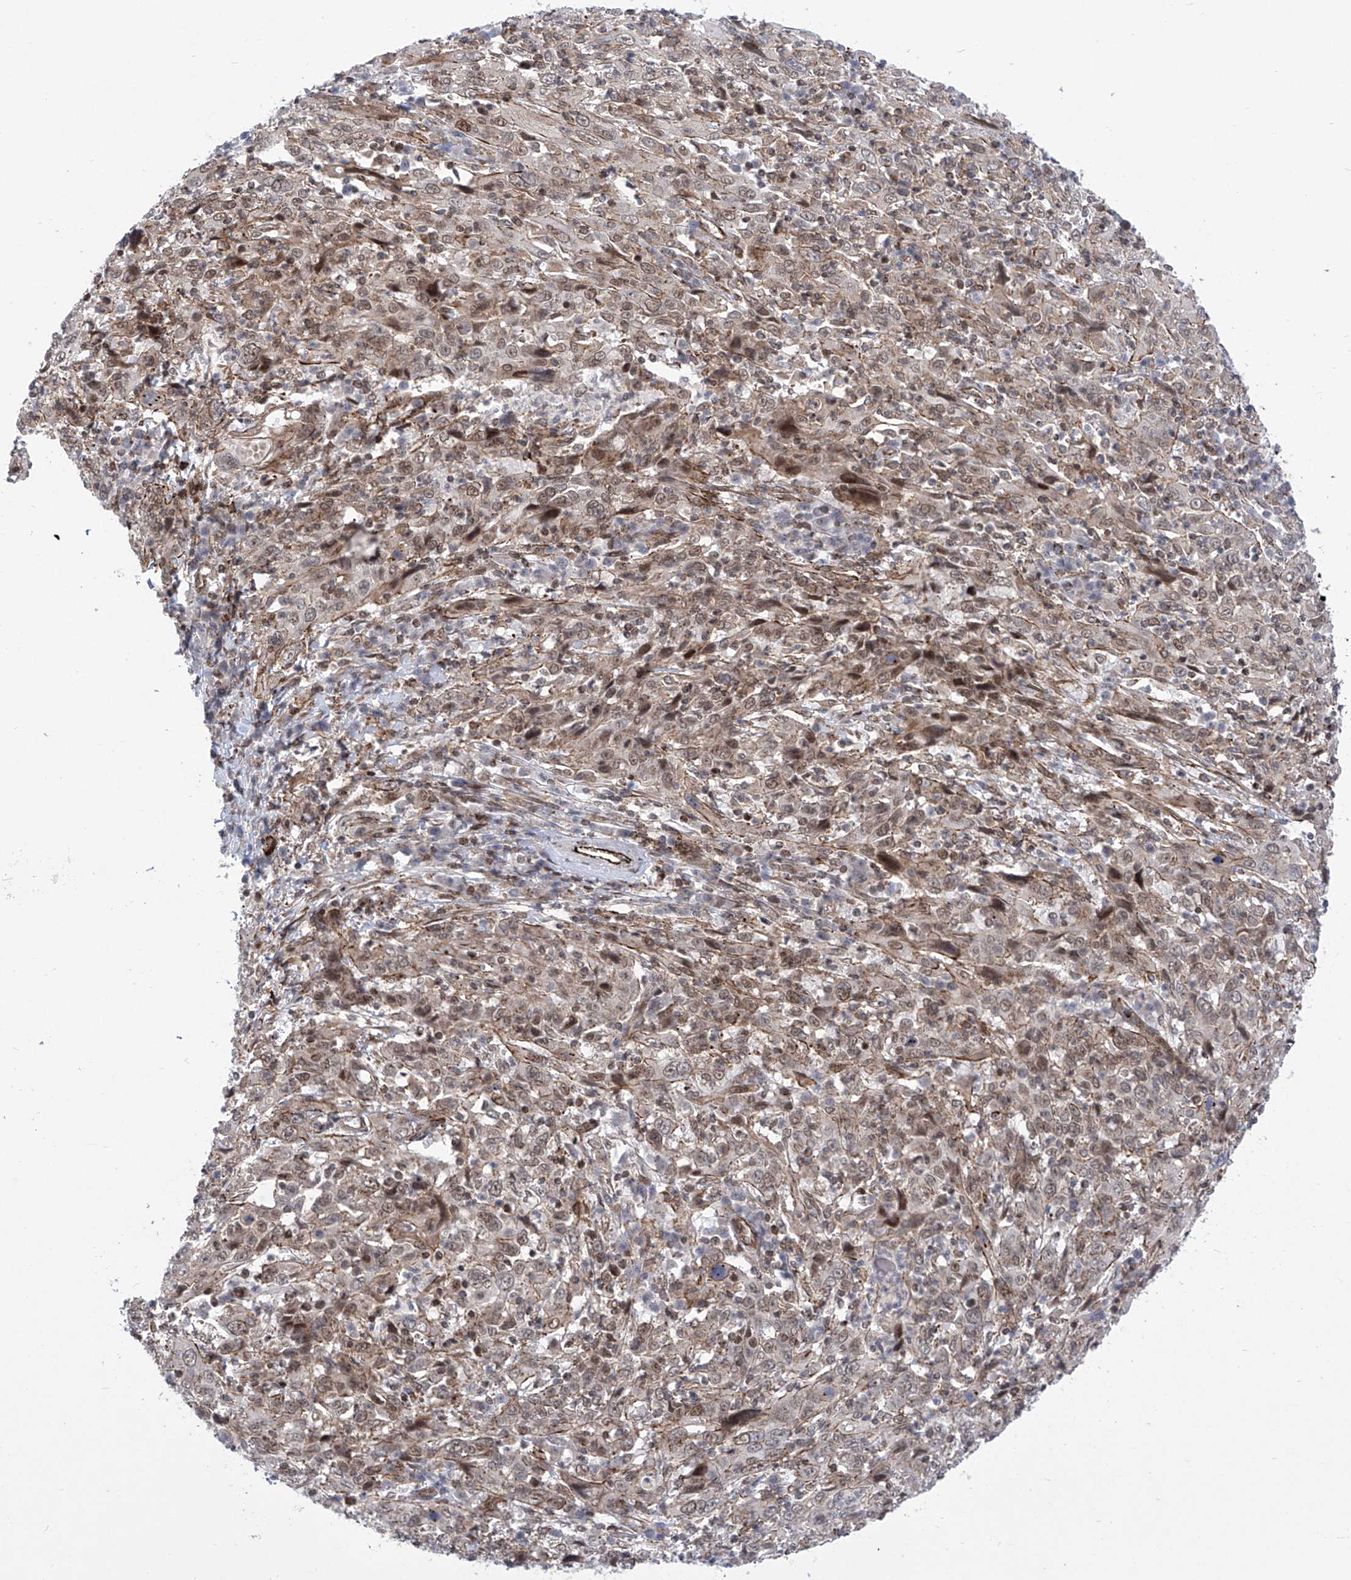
{"staining": {"intensity": "weak", "quantity": ">75%", "location": "cytoplasmic/membranous,nuclear"}, "tissue": "cervical cancer", "cell_type": "Tumor cells", "image_type": "cancer", "snomed": [{"axis": "morphology", "description": "Squamous cell carcinoma, NOS"}, {"axis": "topography", "description": "Cervix"}], "caption": "A high-resolution image shows immunohistochemistry (IHC) staining of cervical cancer (squamous cell carcinoma), which exhibits weak cytoplasmic/membranous and nuclear expression in about >75% of tumor cells.", "gene": "CEP290", "patient": {"sex": "female", "age": 46}}